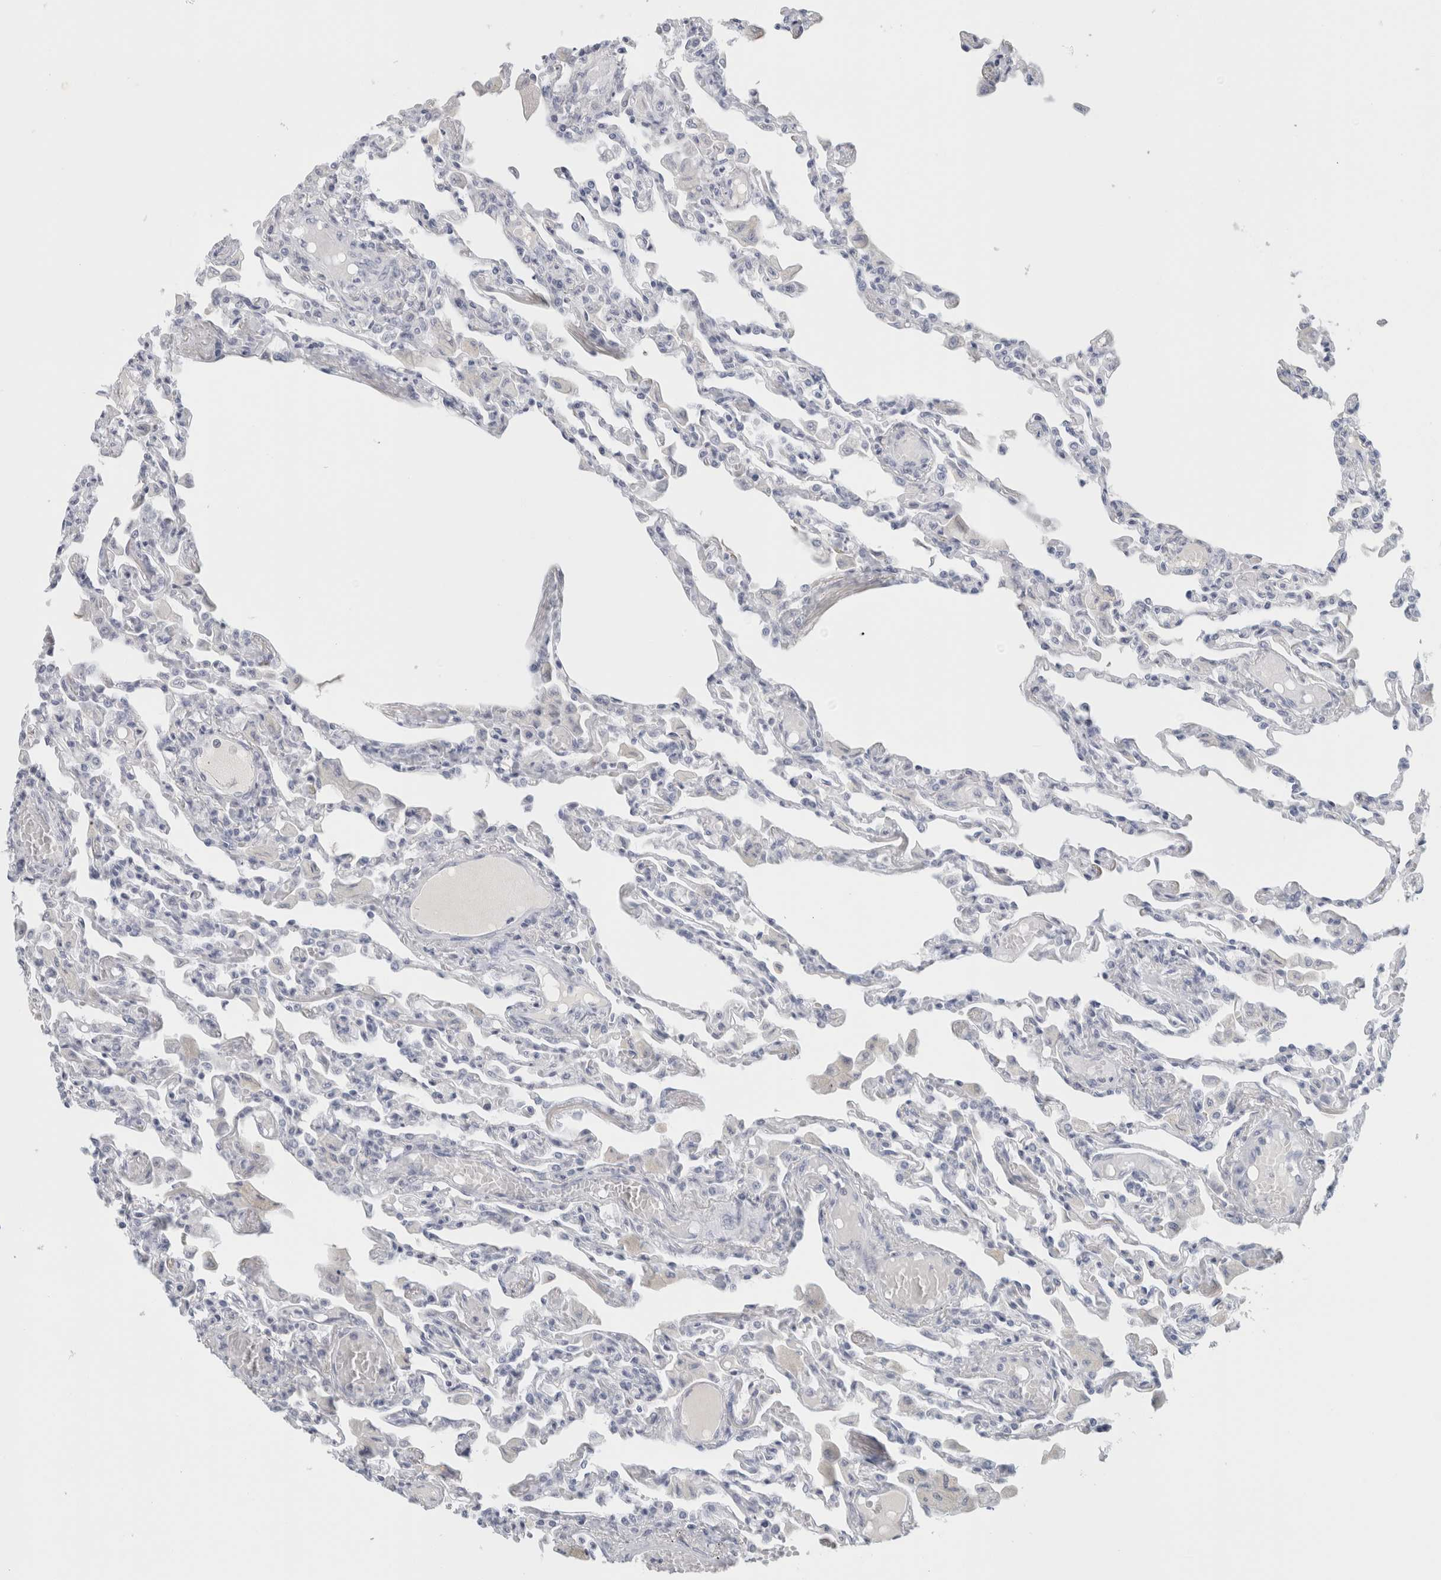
{"staining": {"intensity": "negative", "quantity": "none", "location": "none"}, "tissue": "lung", "cell_type": "Alveolar cells", "image_type": "normal", "snomed": [{"axis": "morphology", "description": "Normal tissue, NOS"}, {"axis": "topography", "description": "Bronchus"}, {"axis": "topography", "description": "Lung"}], "caption": "The immunohistochemistry (IHC) photomicrograph has no significant staining in alveolar cells of lung.", "gene": "TSPAN8", "patient": {"sex": "female", "age": 49}}